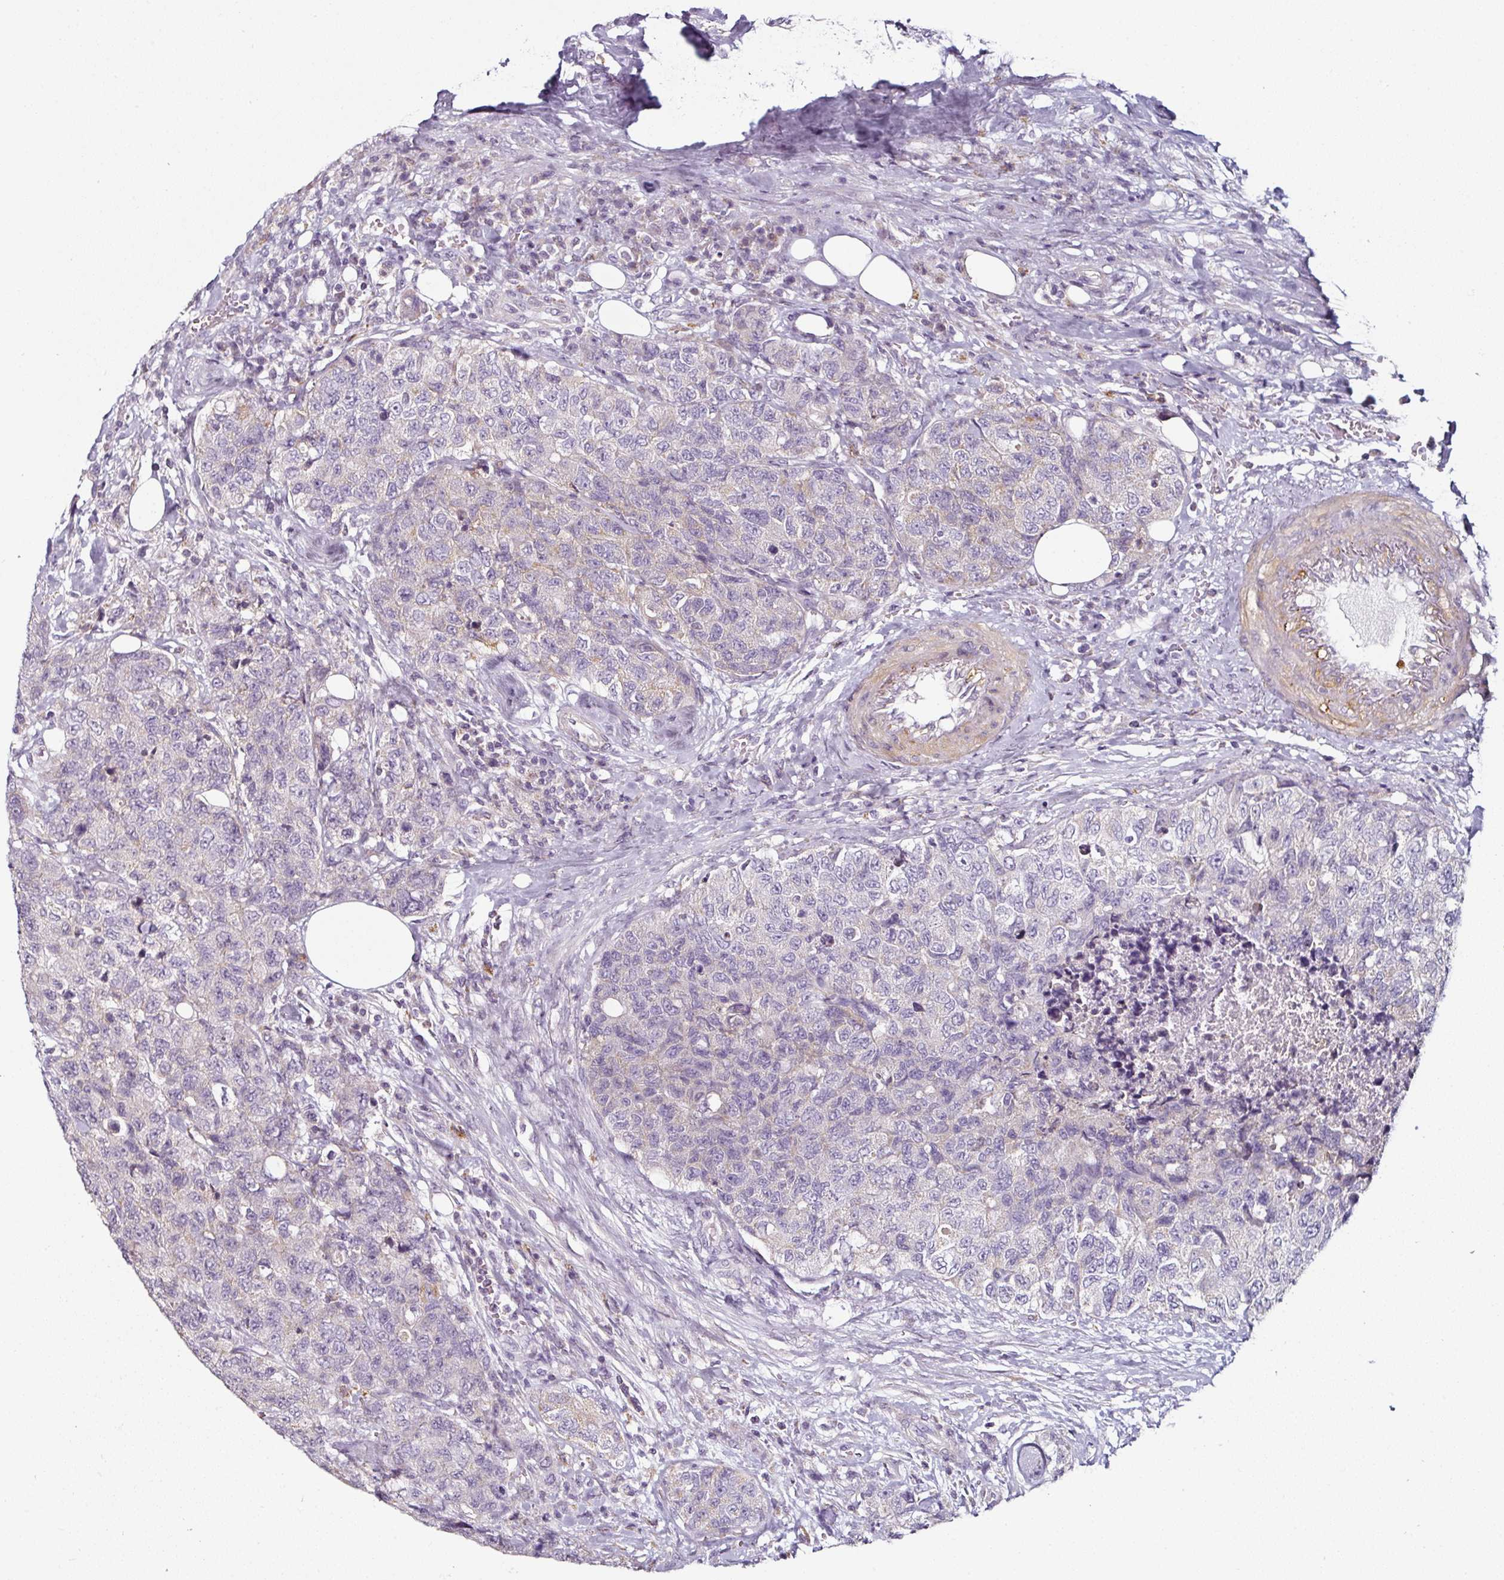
{"staining": {"intensity": "negative", "quantity": "none", "location": "none"}, "tissue": "urothelial cancer", "cell_type": "Tumor cells", "image_type": "cancer", "snomed": [{"axis": "morphology", "description": "Urothelial carcinoma, High grade"}, {"axis": "topography", "description": "Urinary bladder"}], "caption": "High power microscopy histopathology image of an IHC image of urothelial cancer, revealing no significant staining in tumor cells.", "gene": "CAP2", "patient": {"sex": "female", "age": 78}}